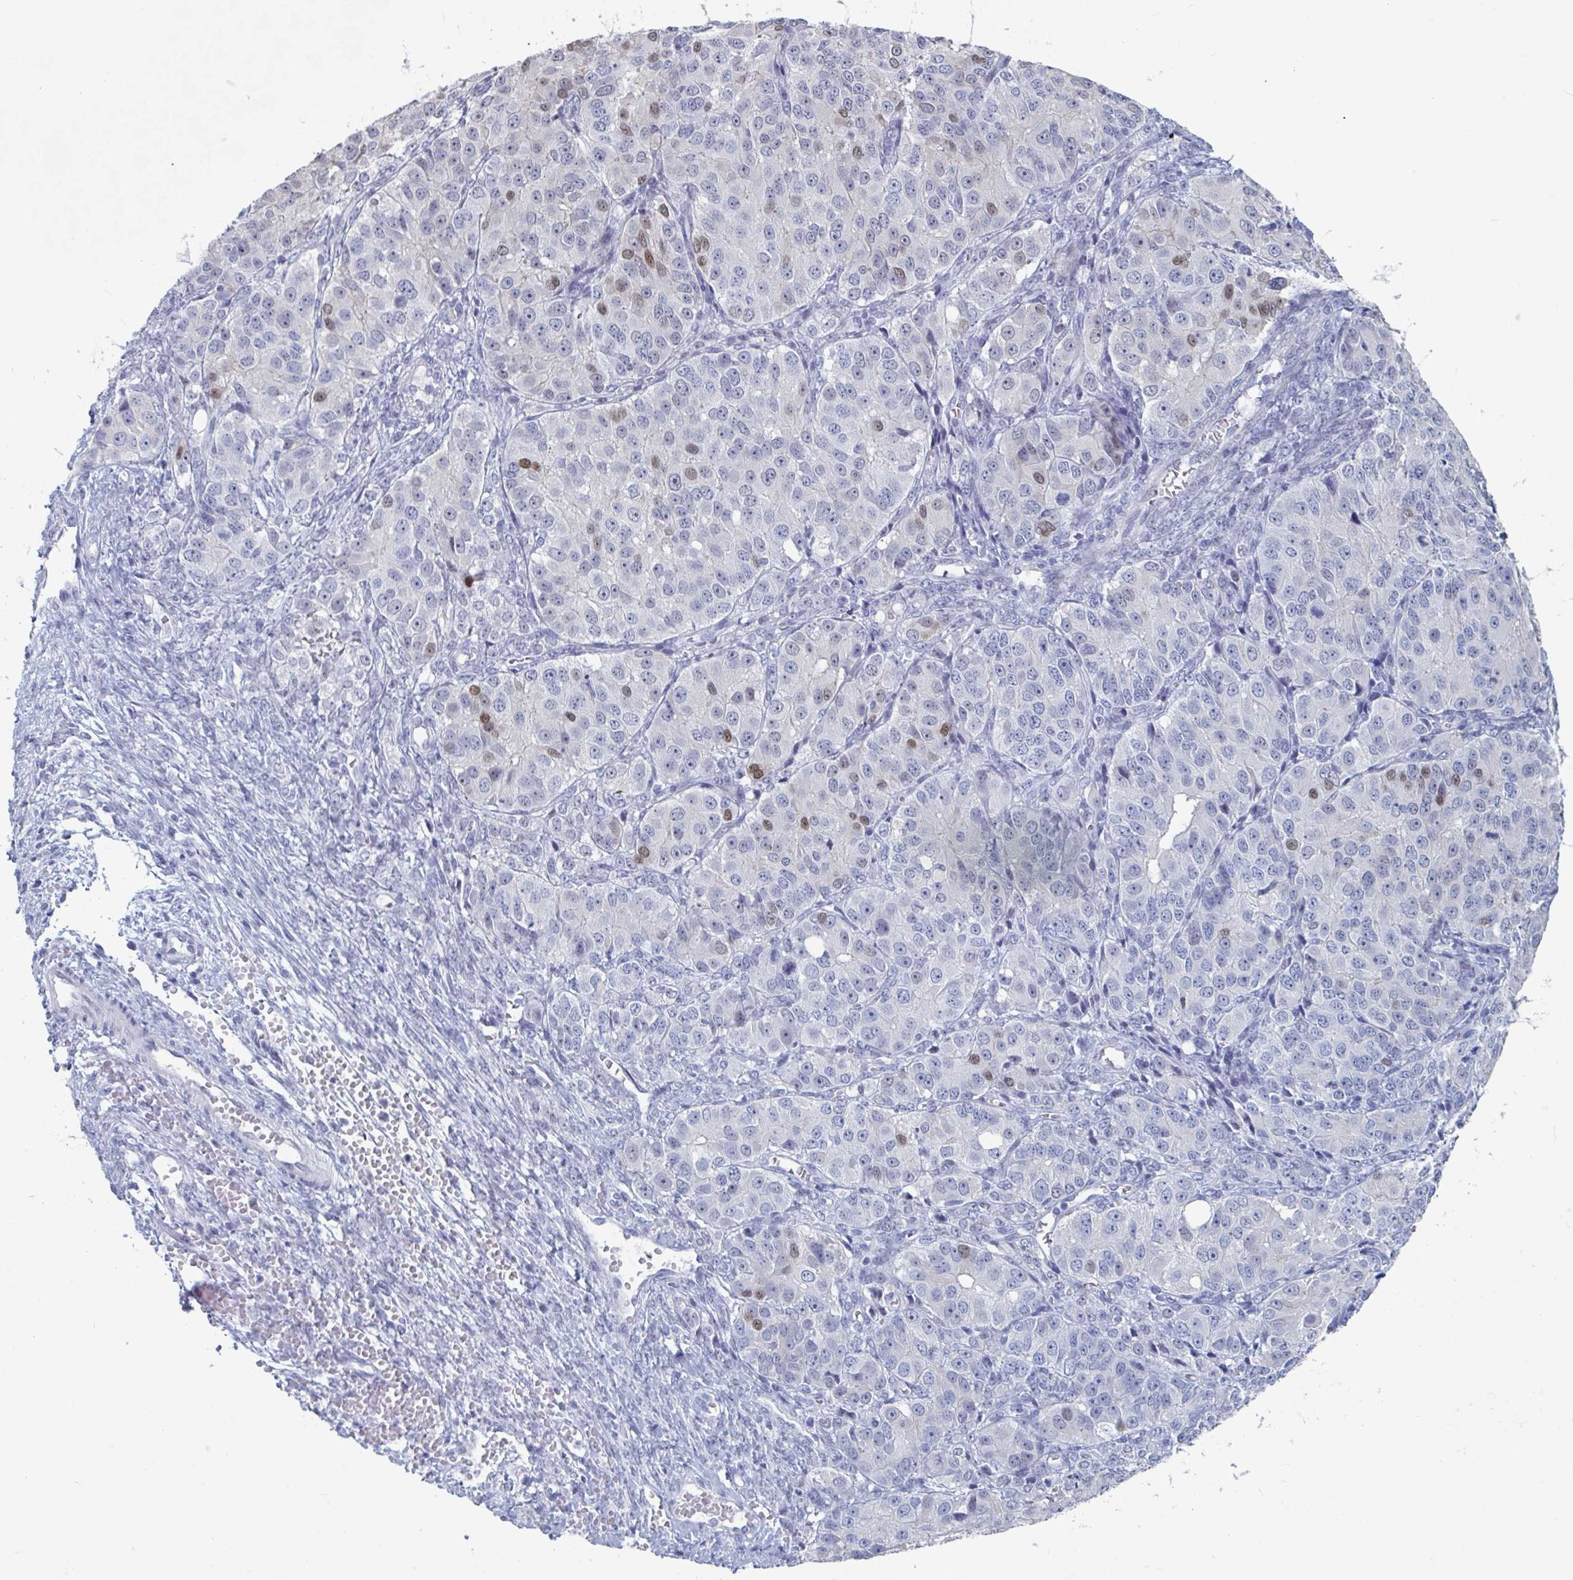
{"staining": {"intensity": "moderate", "quantity": "<25%", "location": "nuclear"}, "tissue": "ovarian cancer", "cell_type": "Tumor cells", "image_type": "cancer", "snomed": [{"axis": "morphology", "description": "Carcinoma, endometroid"}, {"axis": "topography", "description": "Ovary"}], "caption": "This is an image of IHC staining of endometroid carcinoma (ovarian), which shows moderate expression in the nuclear of tumor cells.", "gene": "FOXA1", "patient": {"sex": "female", "age": 51}}